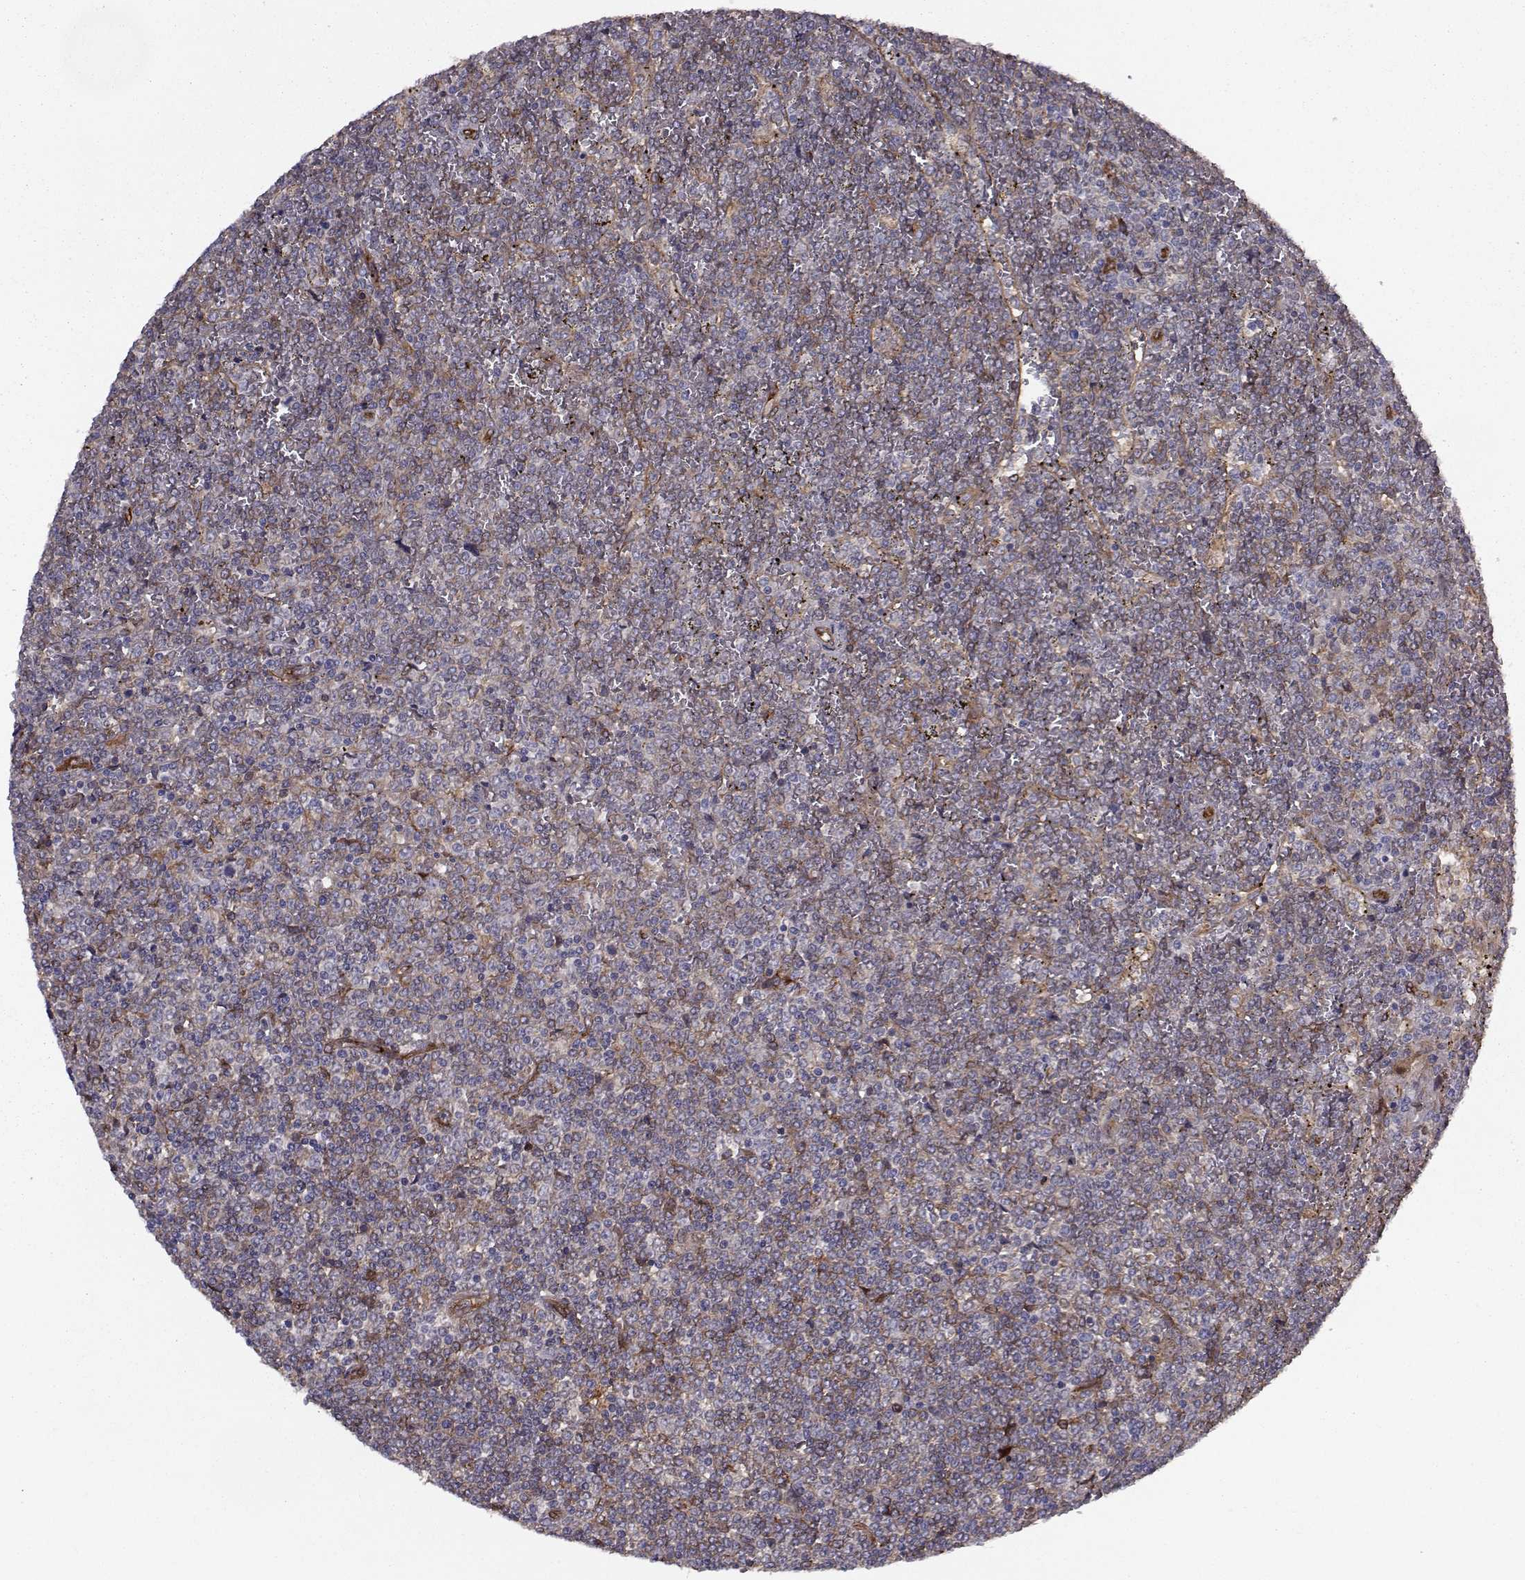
{"staining": {"intensity": "negative", "quantity": "none", "location": "none"}, "tissue": "lymphoma", "cell_type": "Tumor cells", "image_type": "cancer", "snomed": [{"axis": "morphology", "description": "Malignant lymphoma, non-Hodgkin's type, Low grade"}, {"axis": "topography", "description": "Spleen"}], "caption": "This is an IHC photomicrograph of human malignant lymphoma, non-Hodgkin's type (low-grade). There is no expression in tumor cells.", "gene": "TRIP10", "patient": {"sex": "female", "age": 19}}